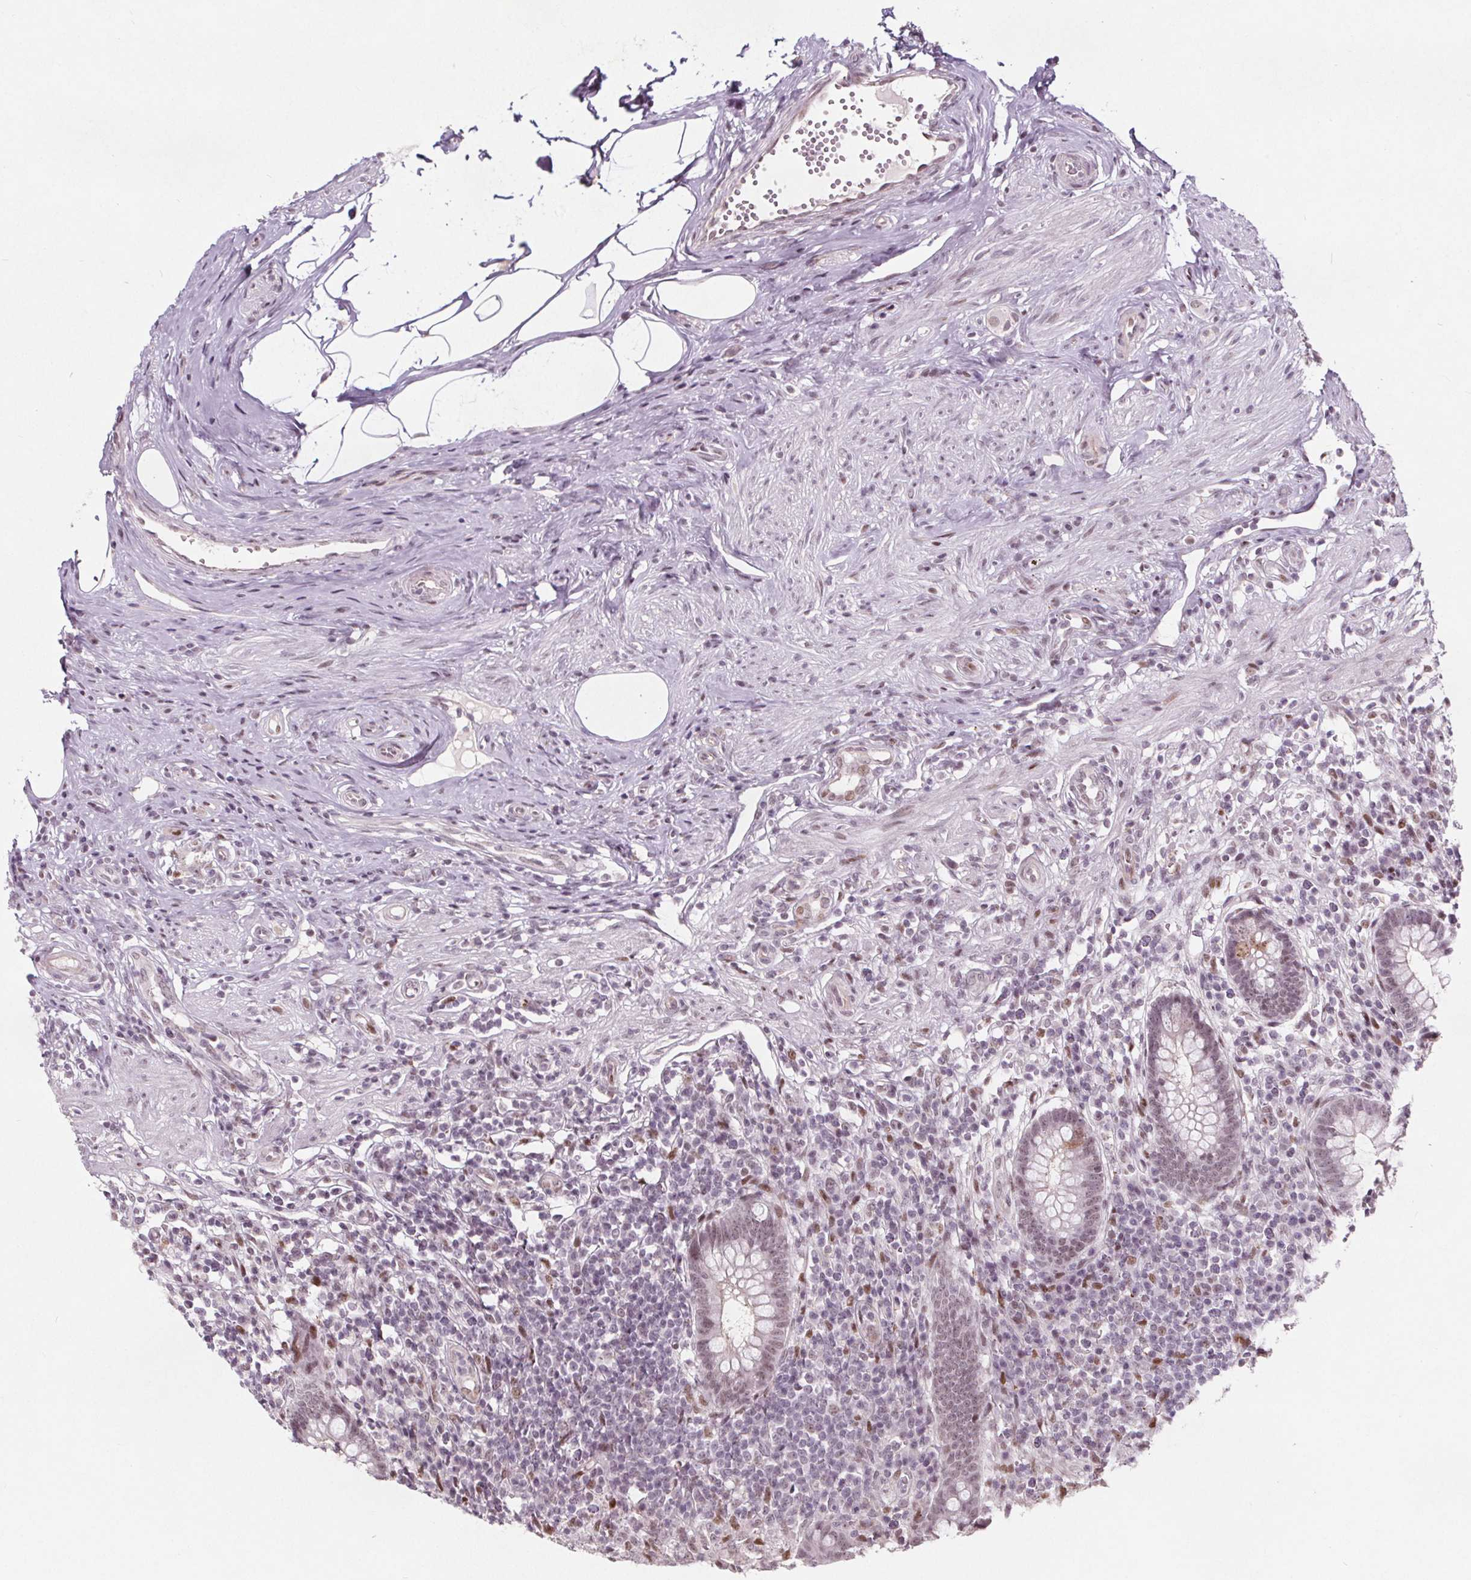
{"staining": {"intensity": "moderate", "quantity": "25%-75%", "location": "nuclear"}, "tissue": "appendix", "cell_type": "Glandular cells", "image_type": "normal", "snomed": [{"axis": "morphology", "description": "Normal tissue, NOS"}, {"axis": "topography", "description": "Appendix"}], "caption": "An image of human appendix stained for a protein displays moderate nuclear brown staining in glandular cells. (IHC, brightfield microscopy, high magnification).", "gene": "TAF6L", "patient": {"sex": "female", "age": 56}}